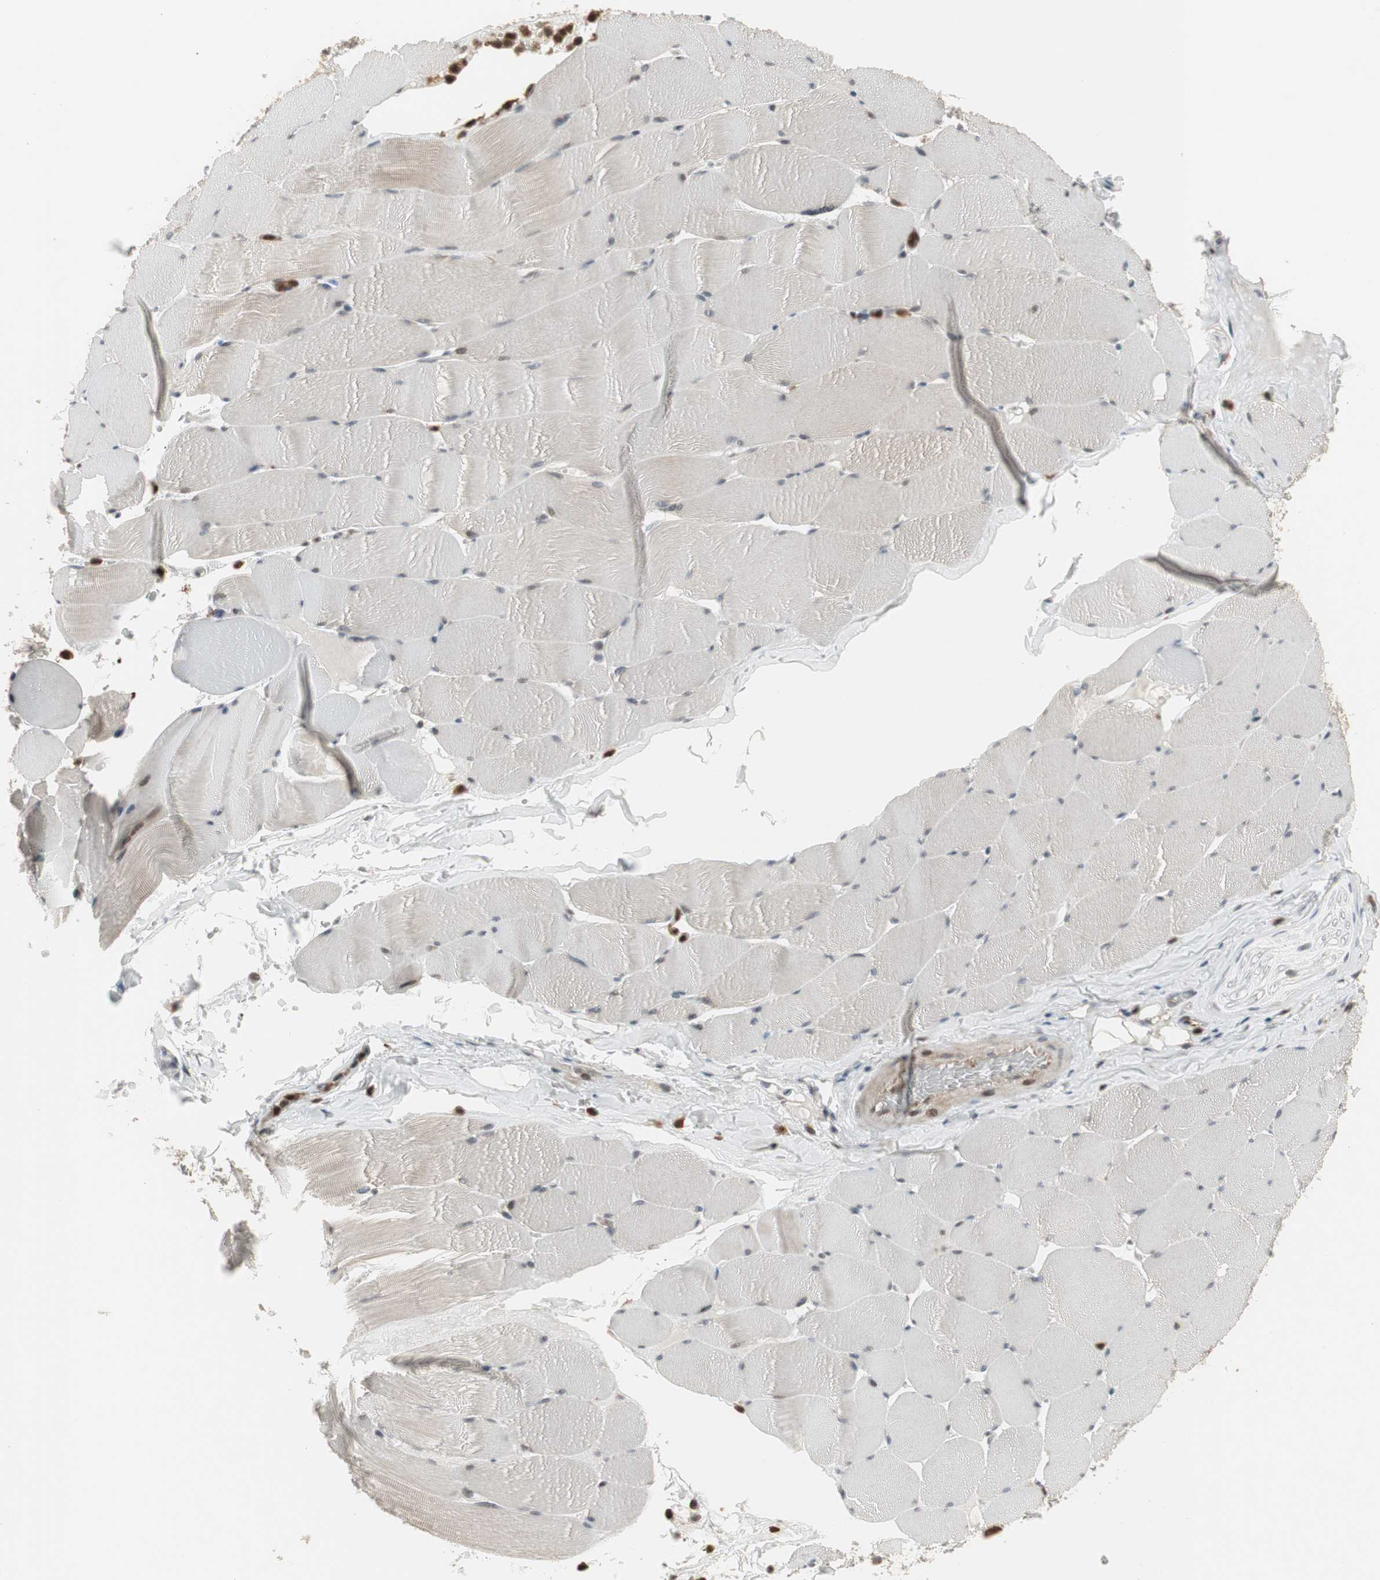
{"staining": {"intensity": "weak", "quantity": "<25%", "location": "cytoplasmic/membranous"}, "tissue": "skeletal muscle", "cell_type": "Myocytes", "image_type": "normal", "snomed": [{"axis": "morphology", "description": "Normal tissue, NOS"}, {"axis": "topography", "description": "Skeletal muscle"}], "caption": "A histopathology image of skeletal muscle stained for a protein reveals no brown staining in myocytes.", "gene": "SNX4", "patient": {"sex": "male", "age": 62}}